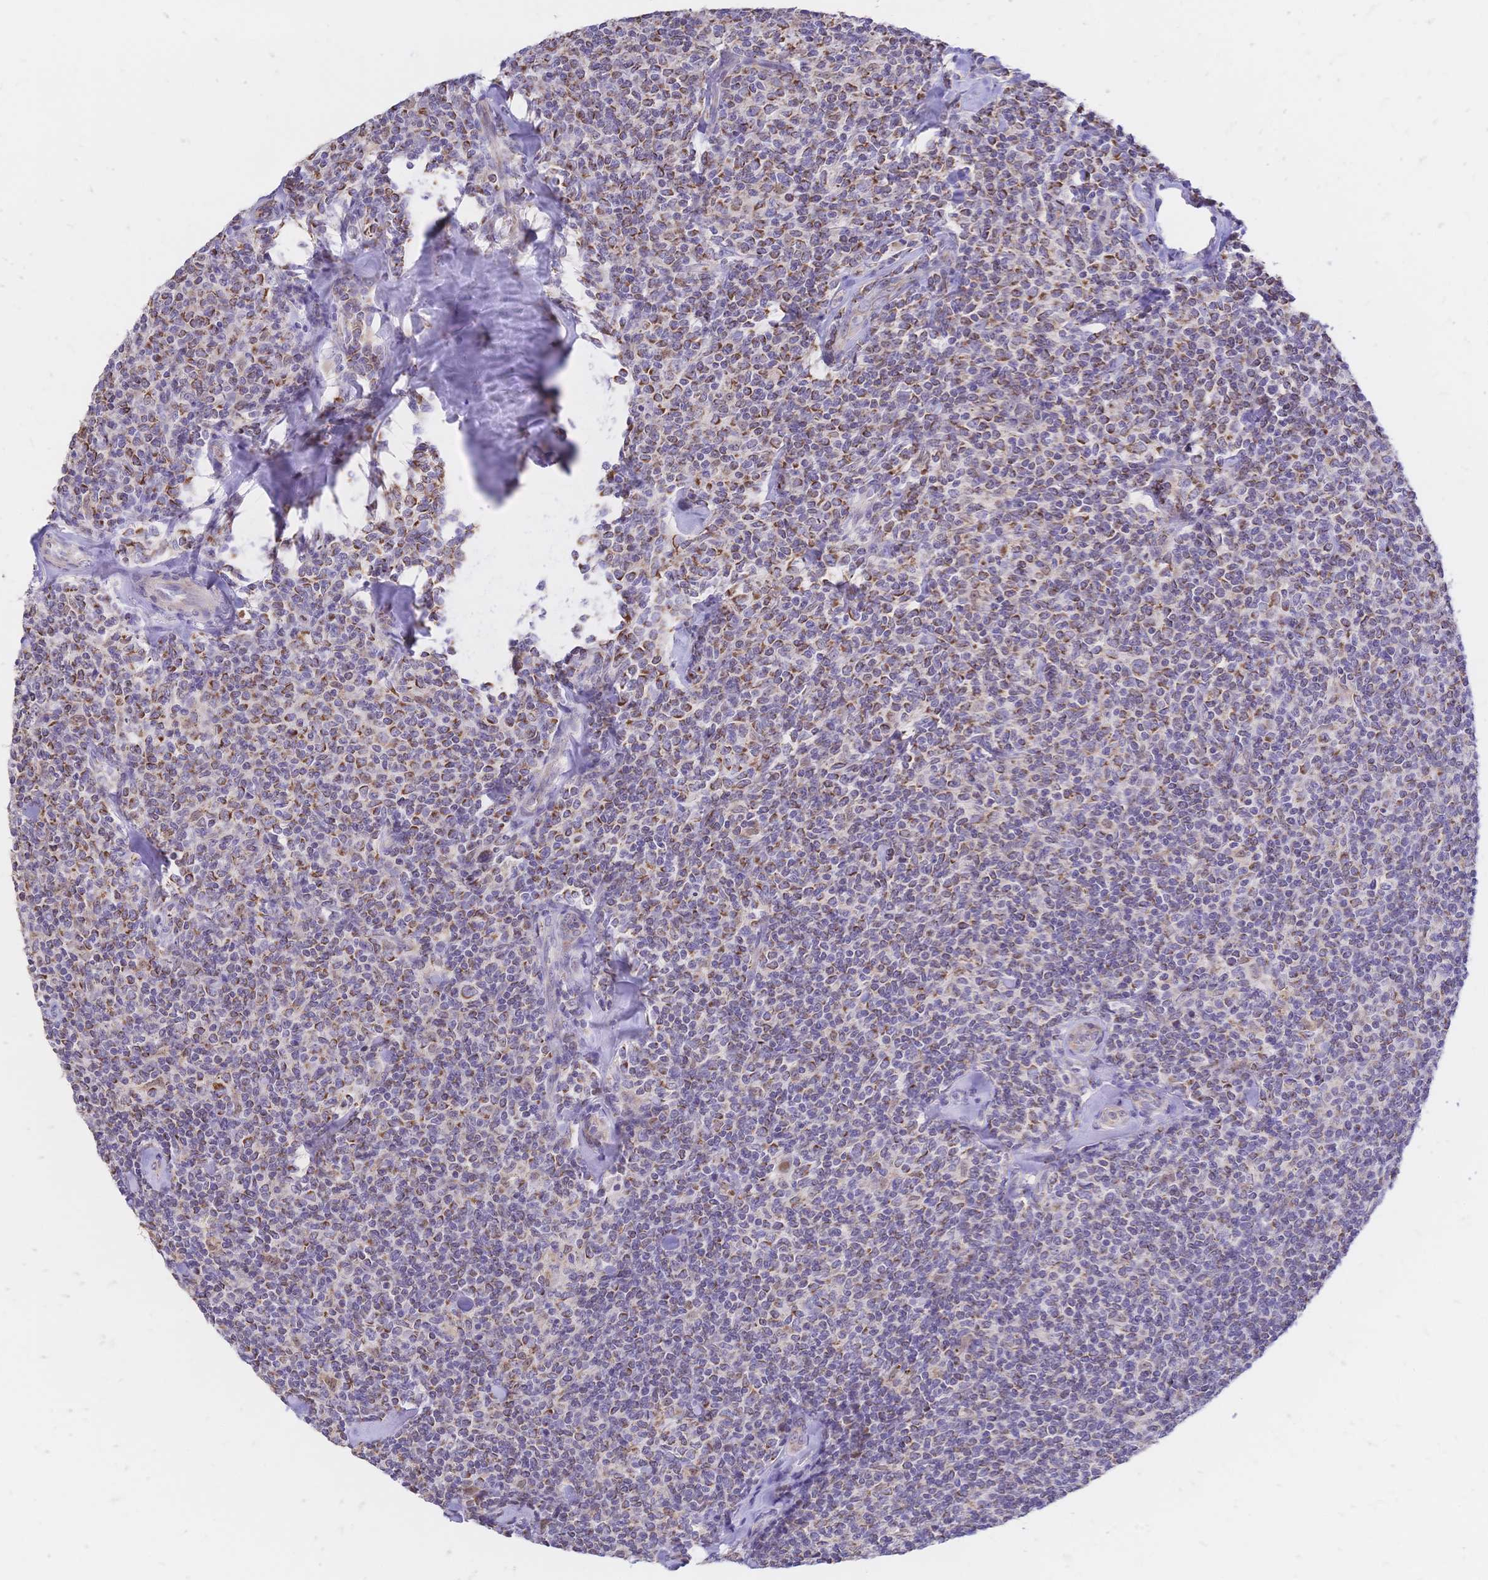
{"staining": {"intensity": "moderate", "quantity": "25%-75%", "location": "cytoplasmic/membranous"}, "tissue": "lymphoma", "cell_type": "Tumor cells", "image_type": "cancer", "snomed": [{"axis": "morphology", "description": "Malignant lymphoma, non-Hodgkin's type, Low grade"}, {"axis": "topography", "description": "Lymph node"}], "caption": "Tumor cells exhibit medium levels of moderate cytoplasmic/membranous positivity in about 25%-75% of cells in malignant lymphoma, non-Hodgkin's type (low-grade). (Brightfield microscopy of DAB IHC at high magnification).", "gene": "CLEC18B", "patient": {"sex": "female", "age": 56}}